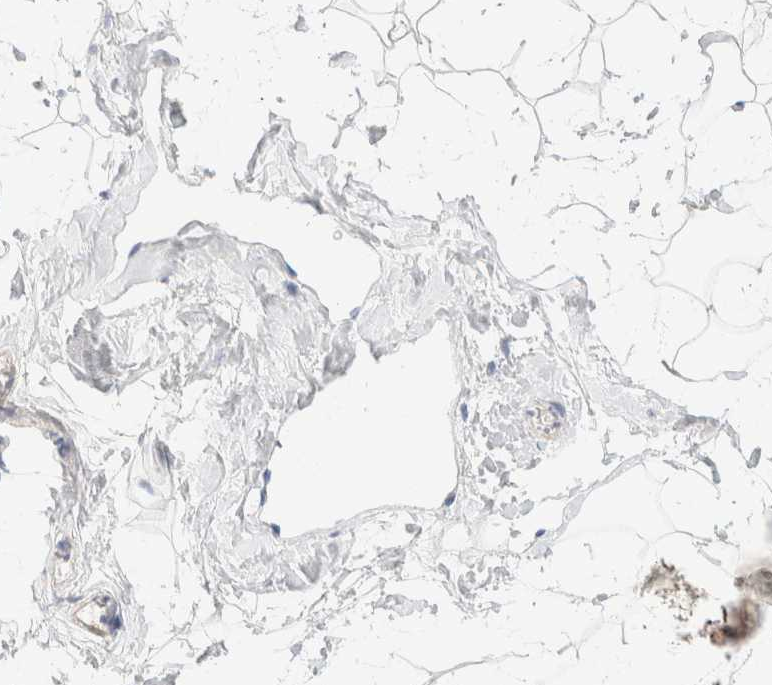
{"staining": {"intensity": "negative", "quantity": "none", "location": "none"}, "tissue": "adipose tissue", "cell_type": "Adipocytes", "image_type": "normal", "snomed": [{"axis": "morphology", "description": "Normal tissue, NOS"}, {"axis": "morphology", "description": "Fibrosis, NOS"}, {"axis": "topography", "description": "Breast"}, {"axis": "topography", "description": "Adipose tissue"}], "caption": "IHC image of normal human adipose tissue stained for a protein (brown), which shows no expression in adipocytes.", "gene": "CA12", "patient": {"sex": "female", "age": 39}}